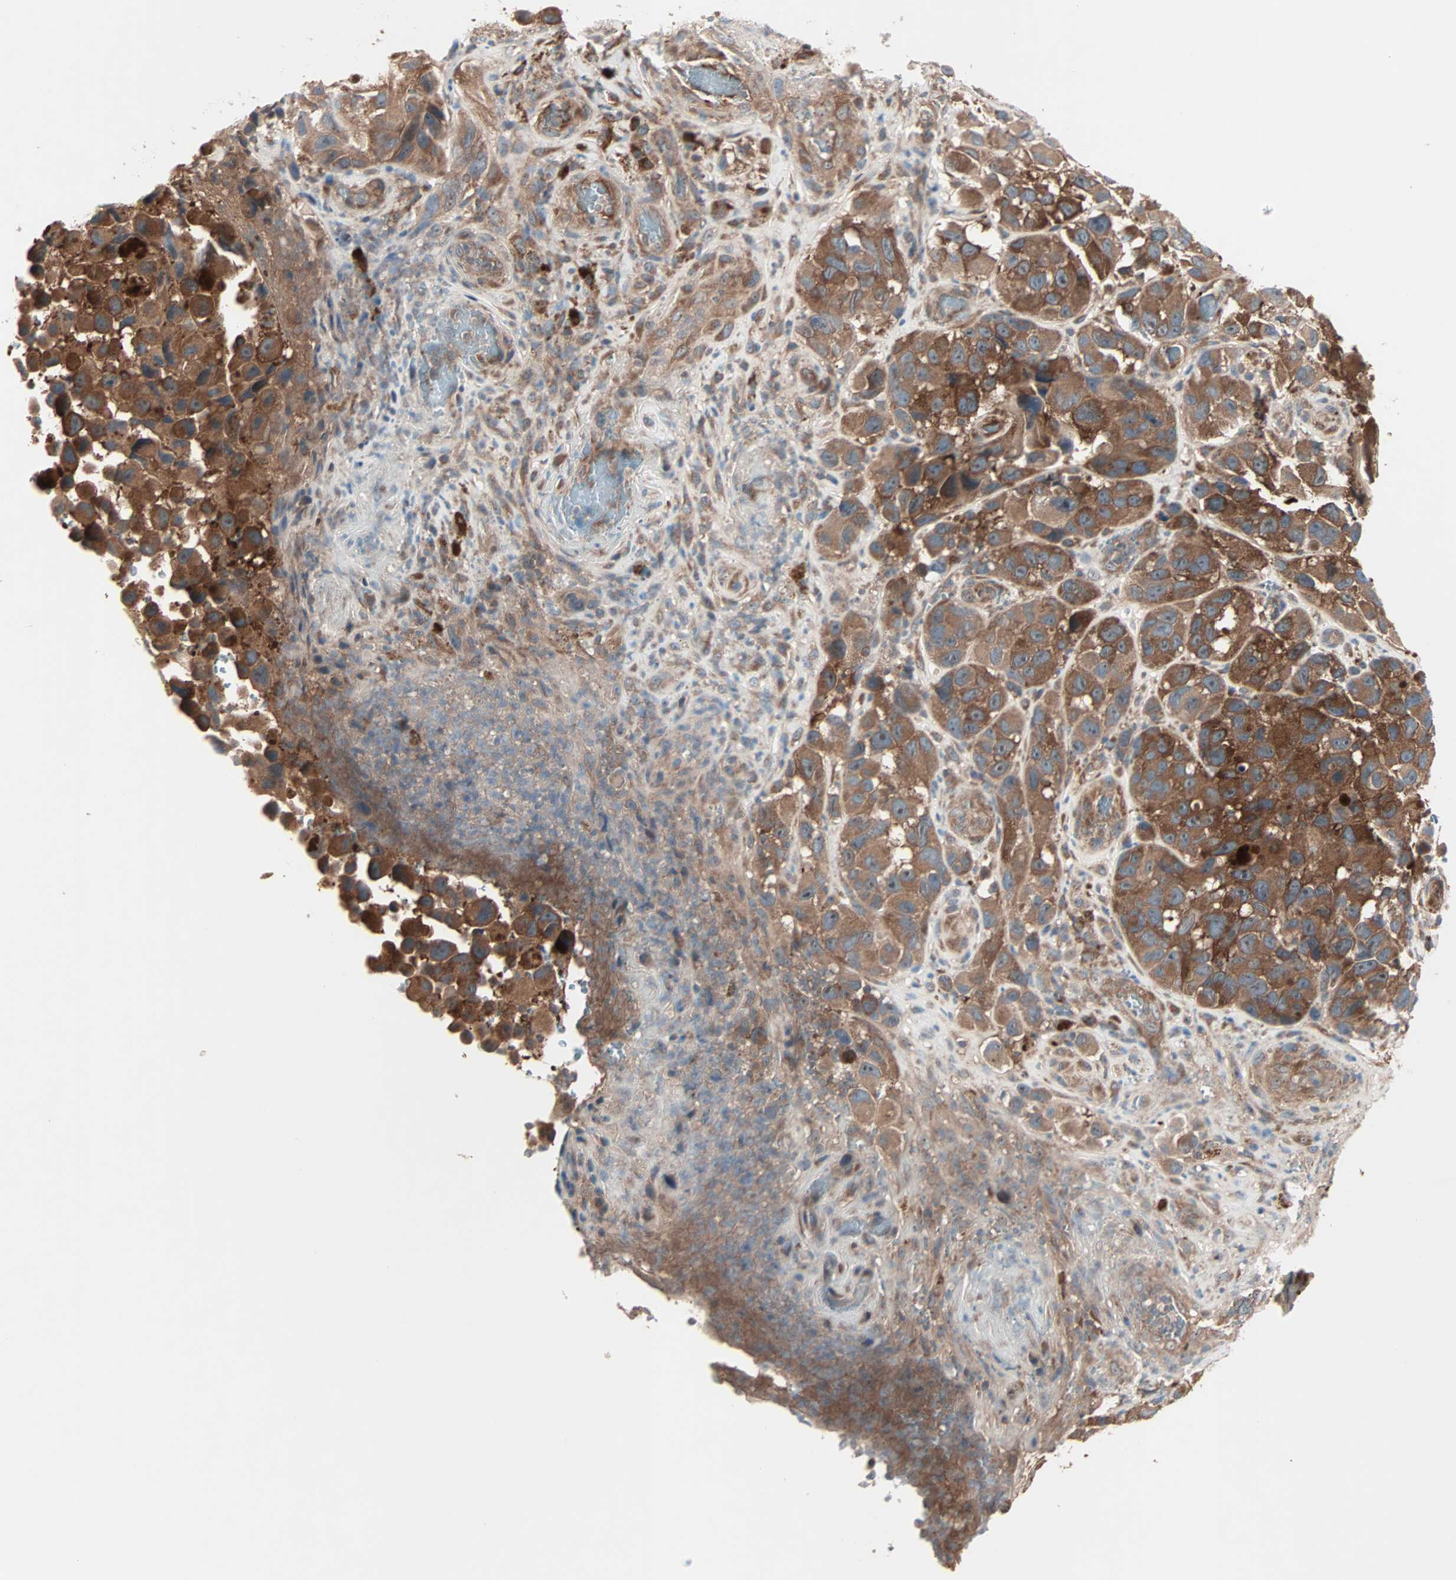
{"staining": {"intensity": "moderate", "quantity": ">75%", "location": "cytoplasmic/membranous"}, "tissue": "melanoma", "cell_type": "Tumor cells", "image_type": "cancer", "snomed": [{"axis": "morphology", "description": "Malignant melanoma, NOS"}, {"axis": "topography", "description": "Skin"}], "caption": "A photomicrograph showing moderate cytoplasmic/membranous staining in approximately >75% of tumor cells in malignant melanoma, as visualized by brown immunohistochemical staining.", "gene": "CAD", "patient": {"sex": "female", "age": 73}}